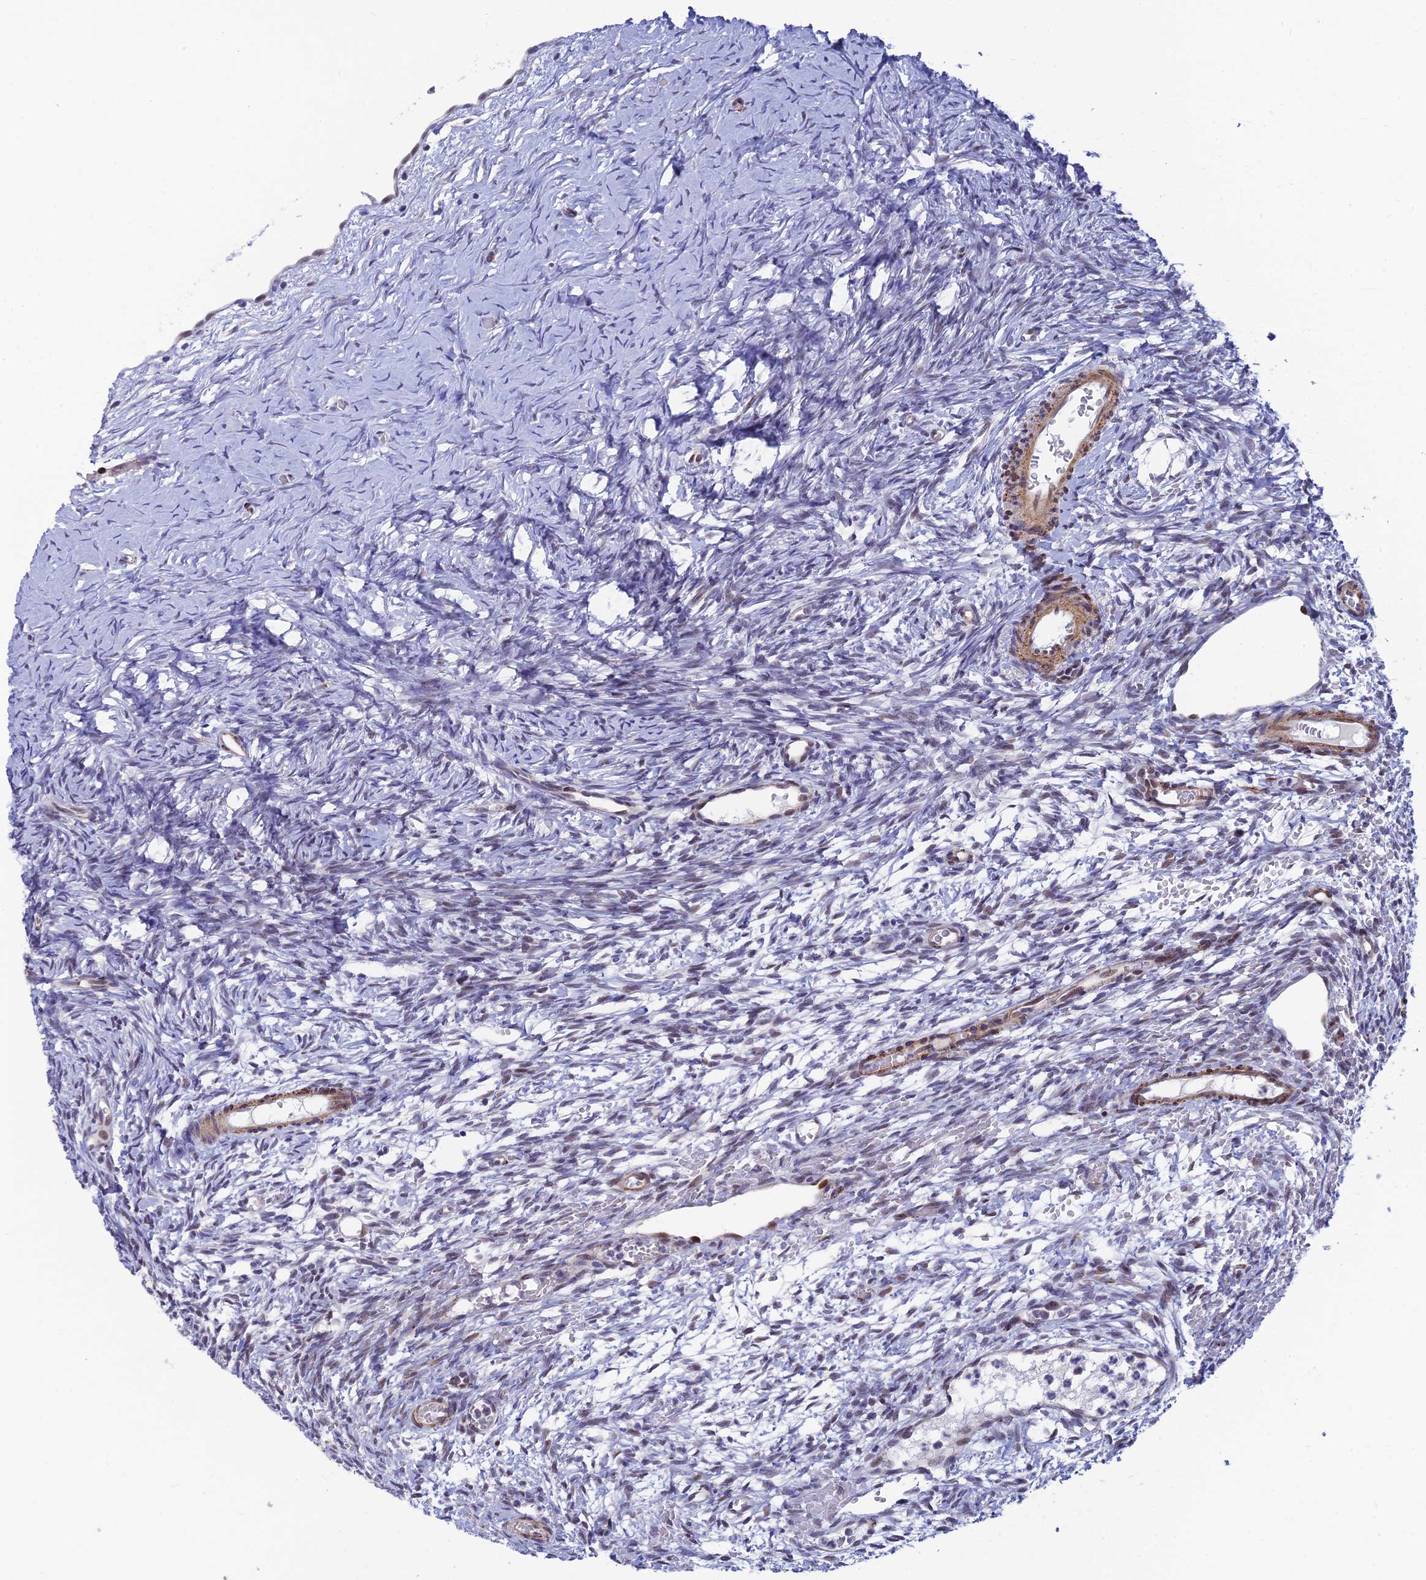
{"staining": {"intensity": "negative", "quantity": "none", "location": "none"}, "tissue": "ovary", "cell_type": "Ovarian stroma cells", "image_type": "normal", "snomed": [{"axis": "morphology", "description": "Normal tissue, NOS"}, {"axis": "topography", "description": "Ovary"}], "caption": "High magnification brightfield microscopy of normal ovary stained with DAB (3,3'-diaminobenzidine) (brown) and counterstained with hematoxylin (blue): ovarian stroma cells show no significant positivity. (Stains: DAB (3,3'-diaminobenzidine) immunohistochemistry (IHC) with hematoxylin counter stain, Microscopy: brightfield microscopy at high magnification).", "gene": "CLK4", "patient": {"sex": "female", "age": 39}}